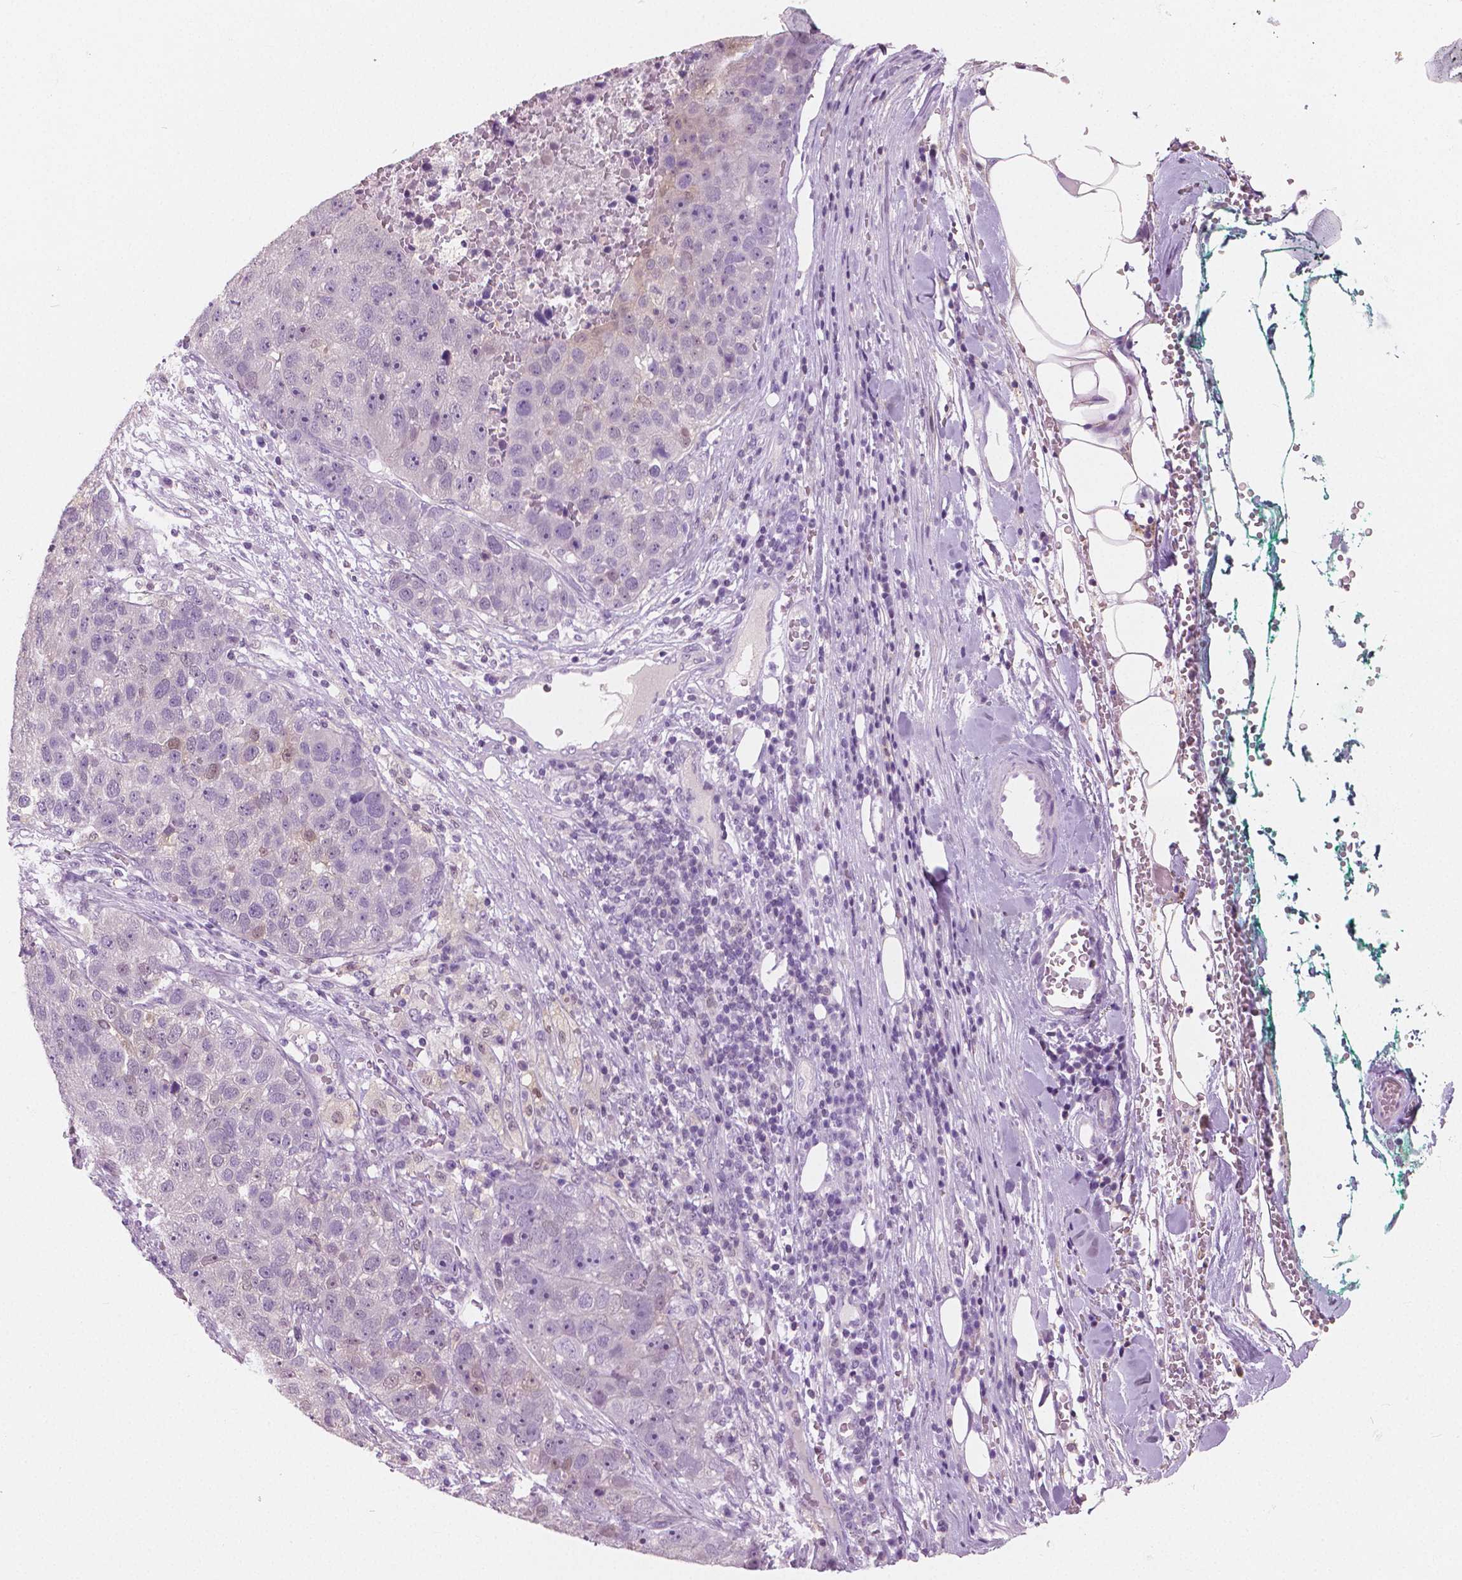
{"staining": {"intensity": "weak", "quantity": "<25%", "location": "nuclear"}, "tissue": "pancreatic cancer", "cell_type": "Tumor cells", "image_type": "cancer", "snomed": [{"axis": "morphology", "description": "Adenocarcinoma, NOS"}, {"axis": "topography", "description": "Pancreas"}], "caption": "Adenocarcinoma (pancreatic) was stained to show a protein in brown. There is no significant expression in tumor cells.", "gene": "GALM", "patient": {"sex": "female", "age": 61}}